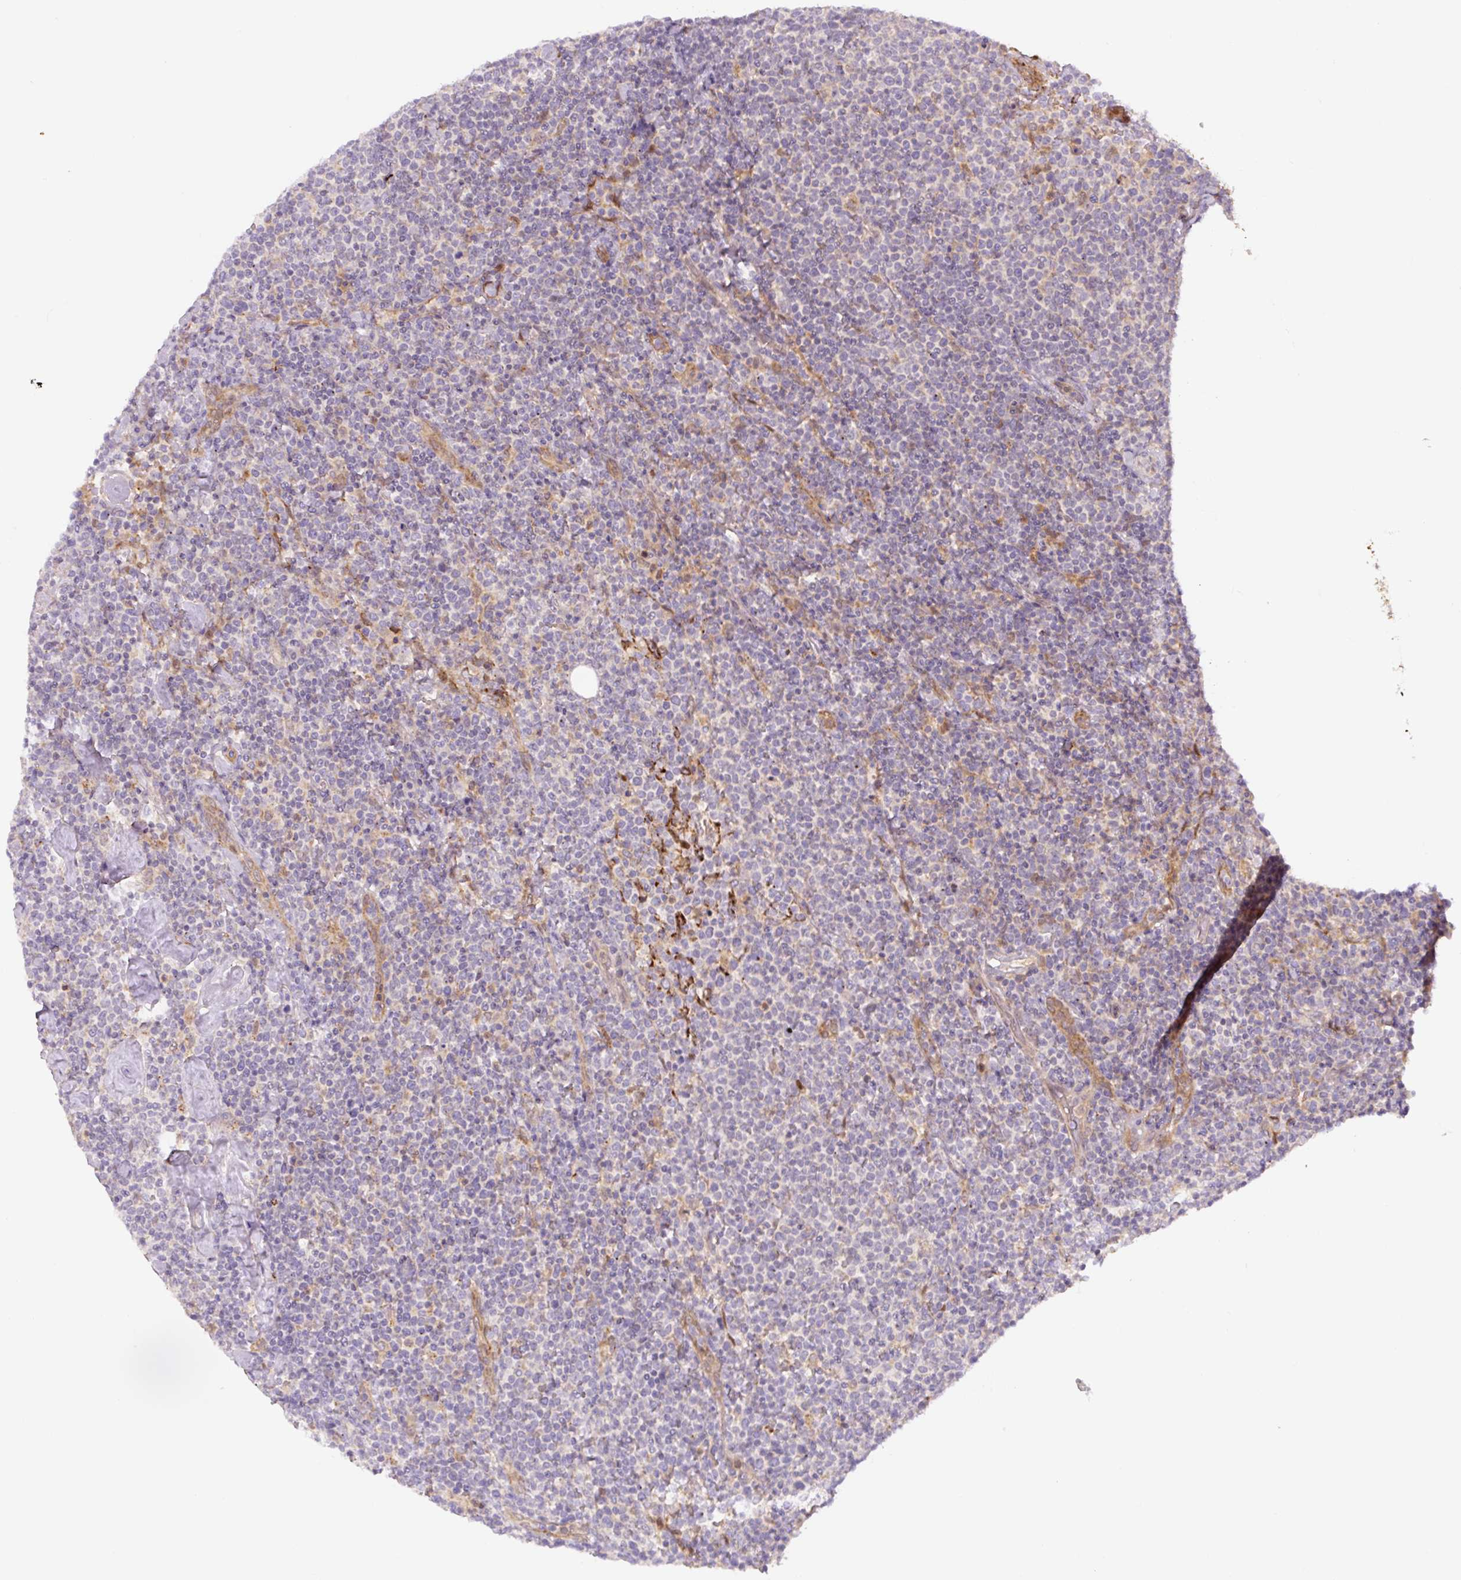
{"staining": {"intensity": "negative", "quantity": "none", "location": "none"}, "tissue": "lymphoma", "cell_type": "Tumor cells", "image_type": "cancer", "snomed": [{"axis": "morphology", "description": "Malignant lymphoma, non-Hodgkin's type, High grade"}, {"axis": "topography", "description": "Lymph node"}], "caption": "This is an immunohistochemistry image of human lymphoma. There is no positivity in tumor cells.", "gene": "ZSWIM7", "patient": {"sex": "male", "age": 61}}